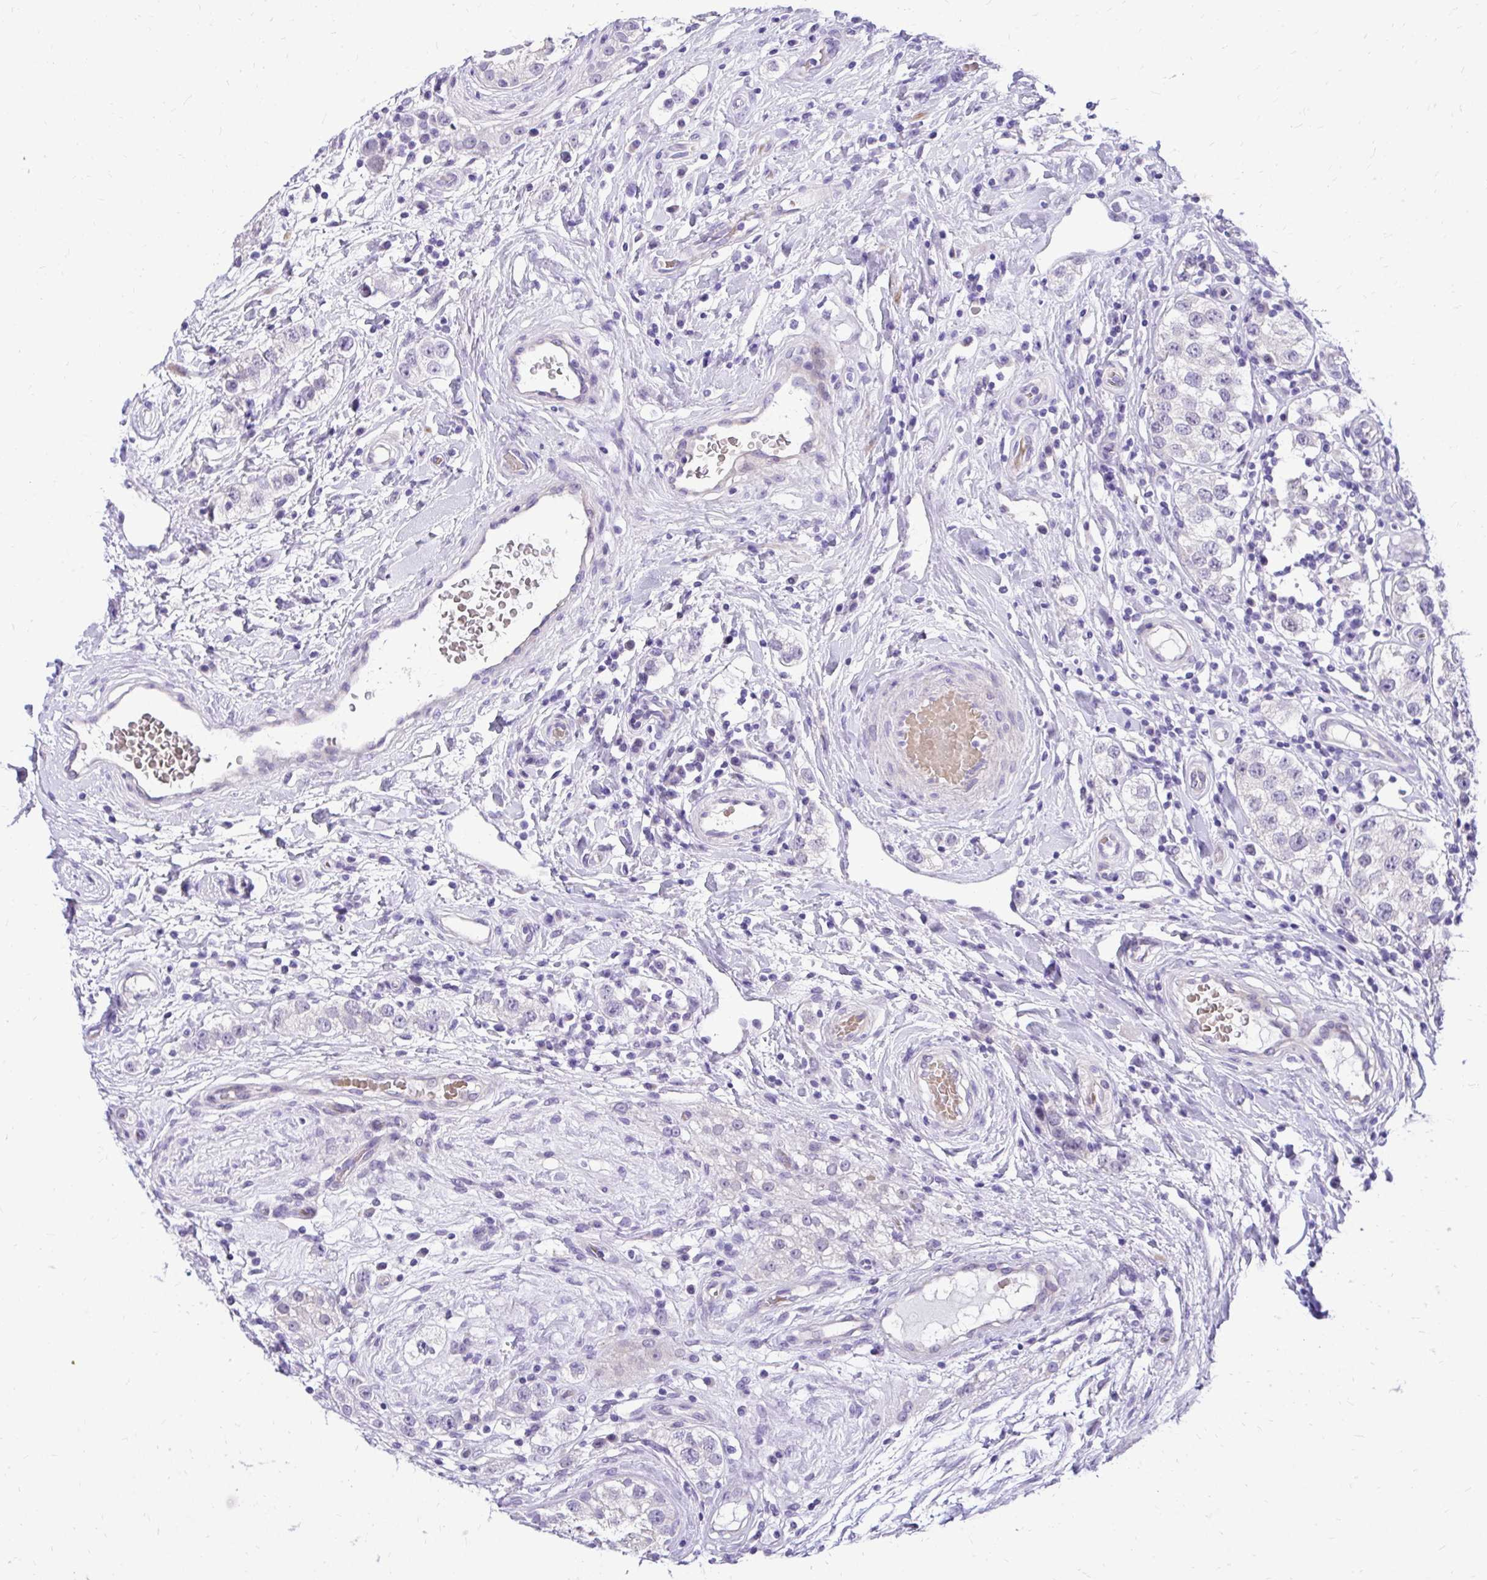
{"staining": {"intensity": "negative", "quantity": "none", "location": "none"}, "tissue": "testis cancer", "cell_type": "Tumor cells", "image_type": "cancer", "snomed": [{"axis": "morphology", "description": "Seminoma, NOS"}, {"axis": "topography", "description": "Testis"}], "caption": "This histopathology image is of testis cancer stained with immunohistochemistry (IHC) to label a protein in brown with the nuclei are counter-stained blue. There is no positivity in tumor cells. Brightfield microscopy of IHC stained with DAB (brown) and hematoxylin (blue), captured at high magnification.", "gene": "ZSWIM9", "patient": {"sex": "male", "age": 34}}